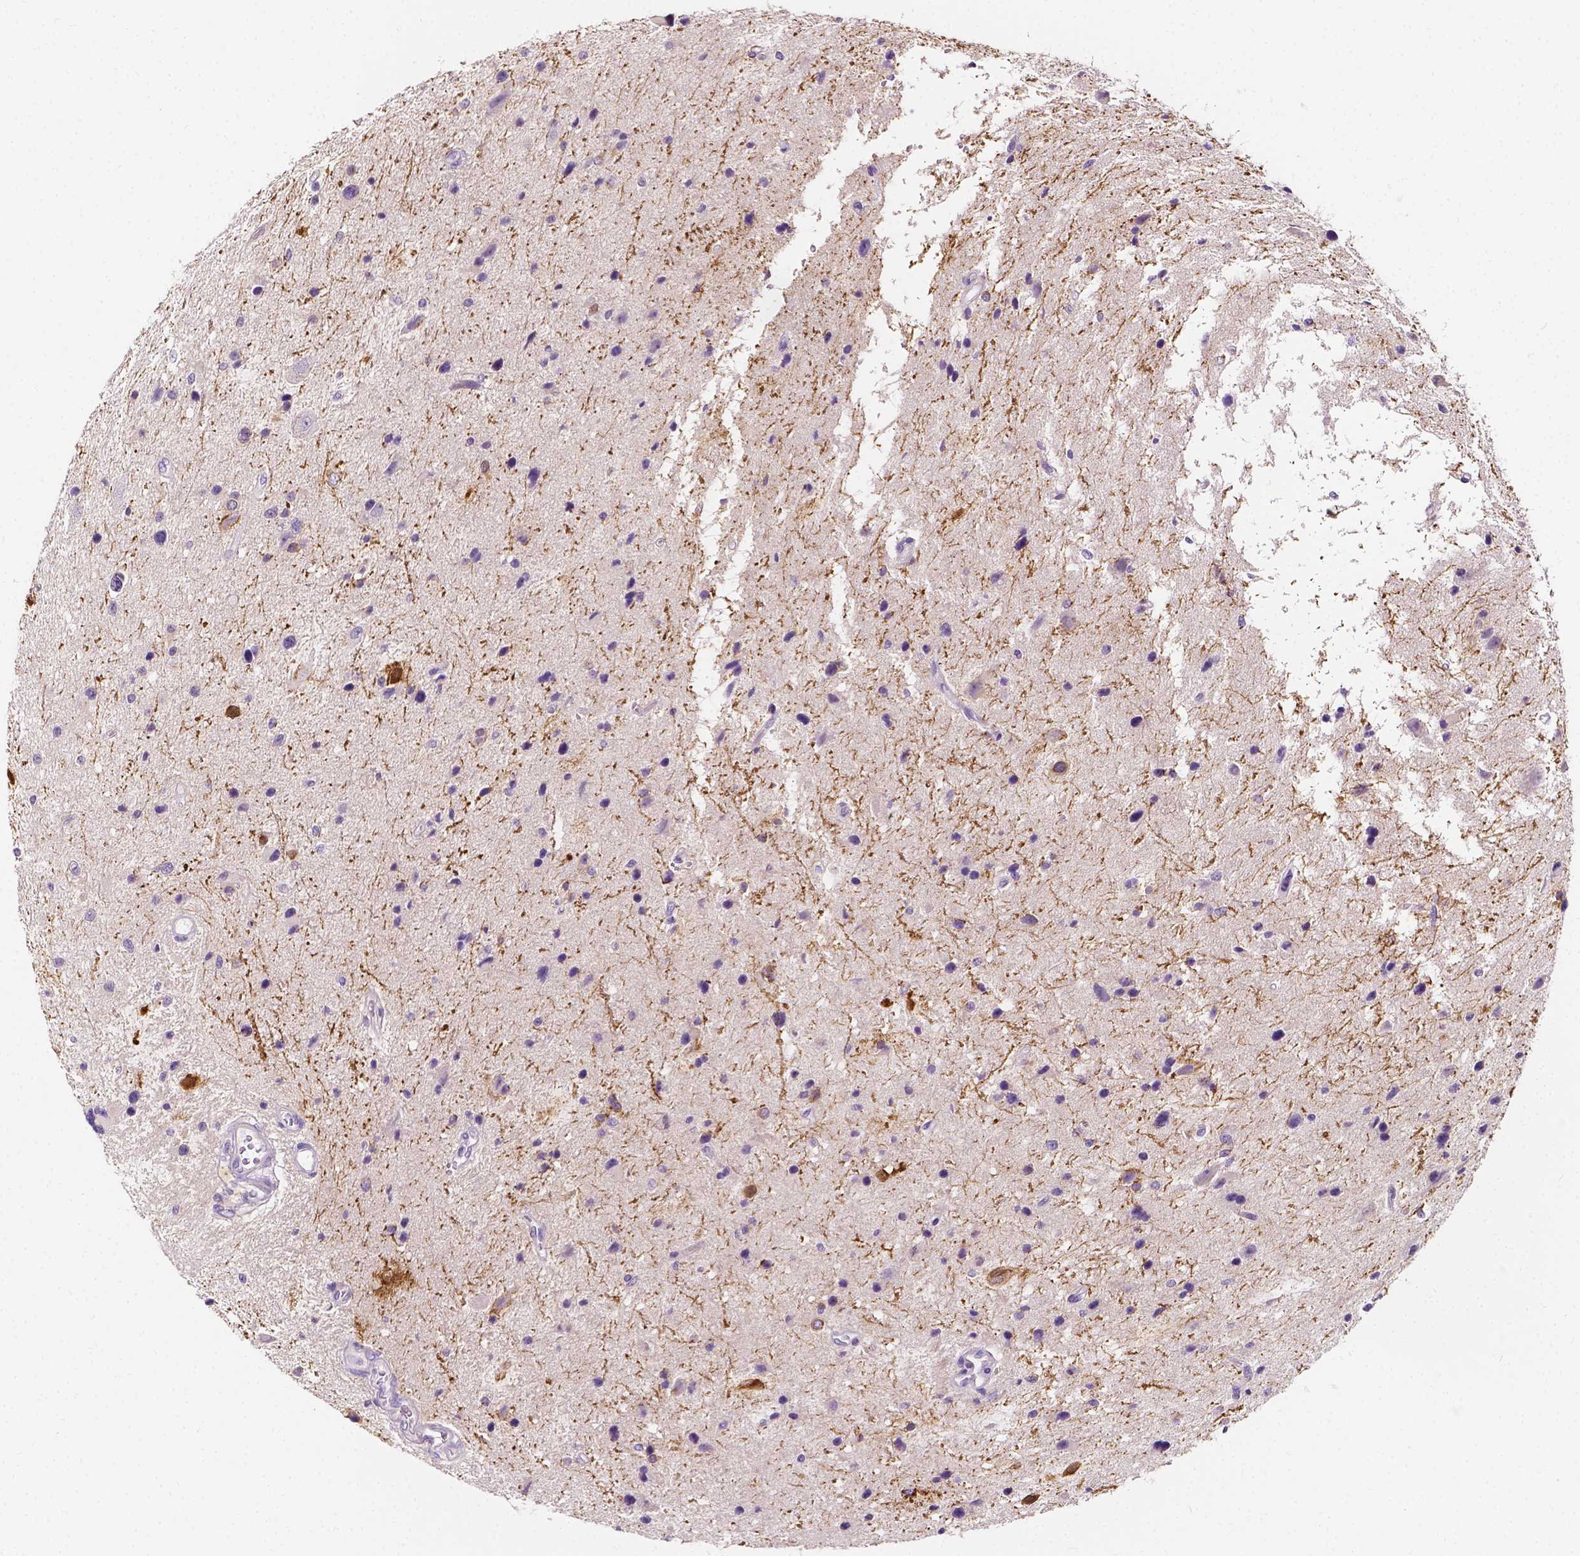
{"staining": {"intensity": "strong", "quantity": ">75%", "location": "cytoplasmic/membranous,nuclear"}, "tissue": "glioma", "cell_type": "Tumor cells", "image_type": "cancer", "snomed": [{"axis": "morphology", "description": "Glioma, malignant, Low grade"}, {"axis": "topography", "description": "Brain"}], "caption": "Strong cytoplasmic/membranous and nuclear expression is seen in approximately >75% of tumor cells in malignant glioma (low-grade).", "gene": "SIRT2", "patient": {"sex": "female", "age": 32}}